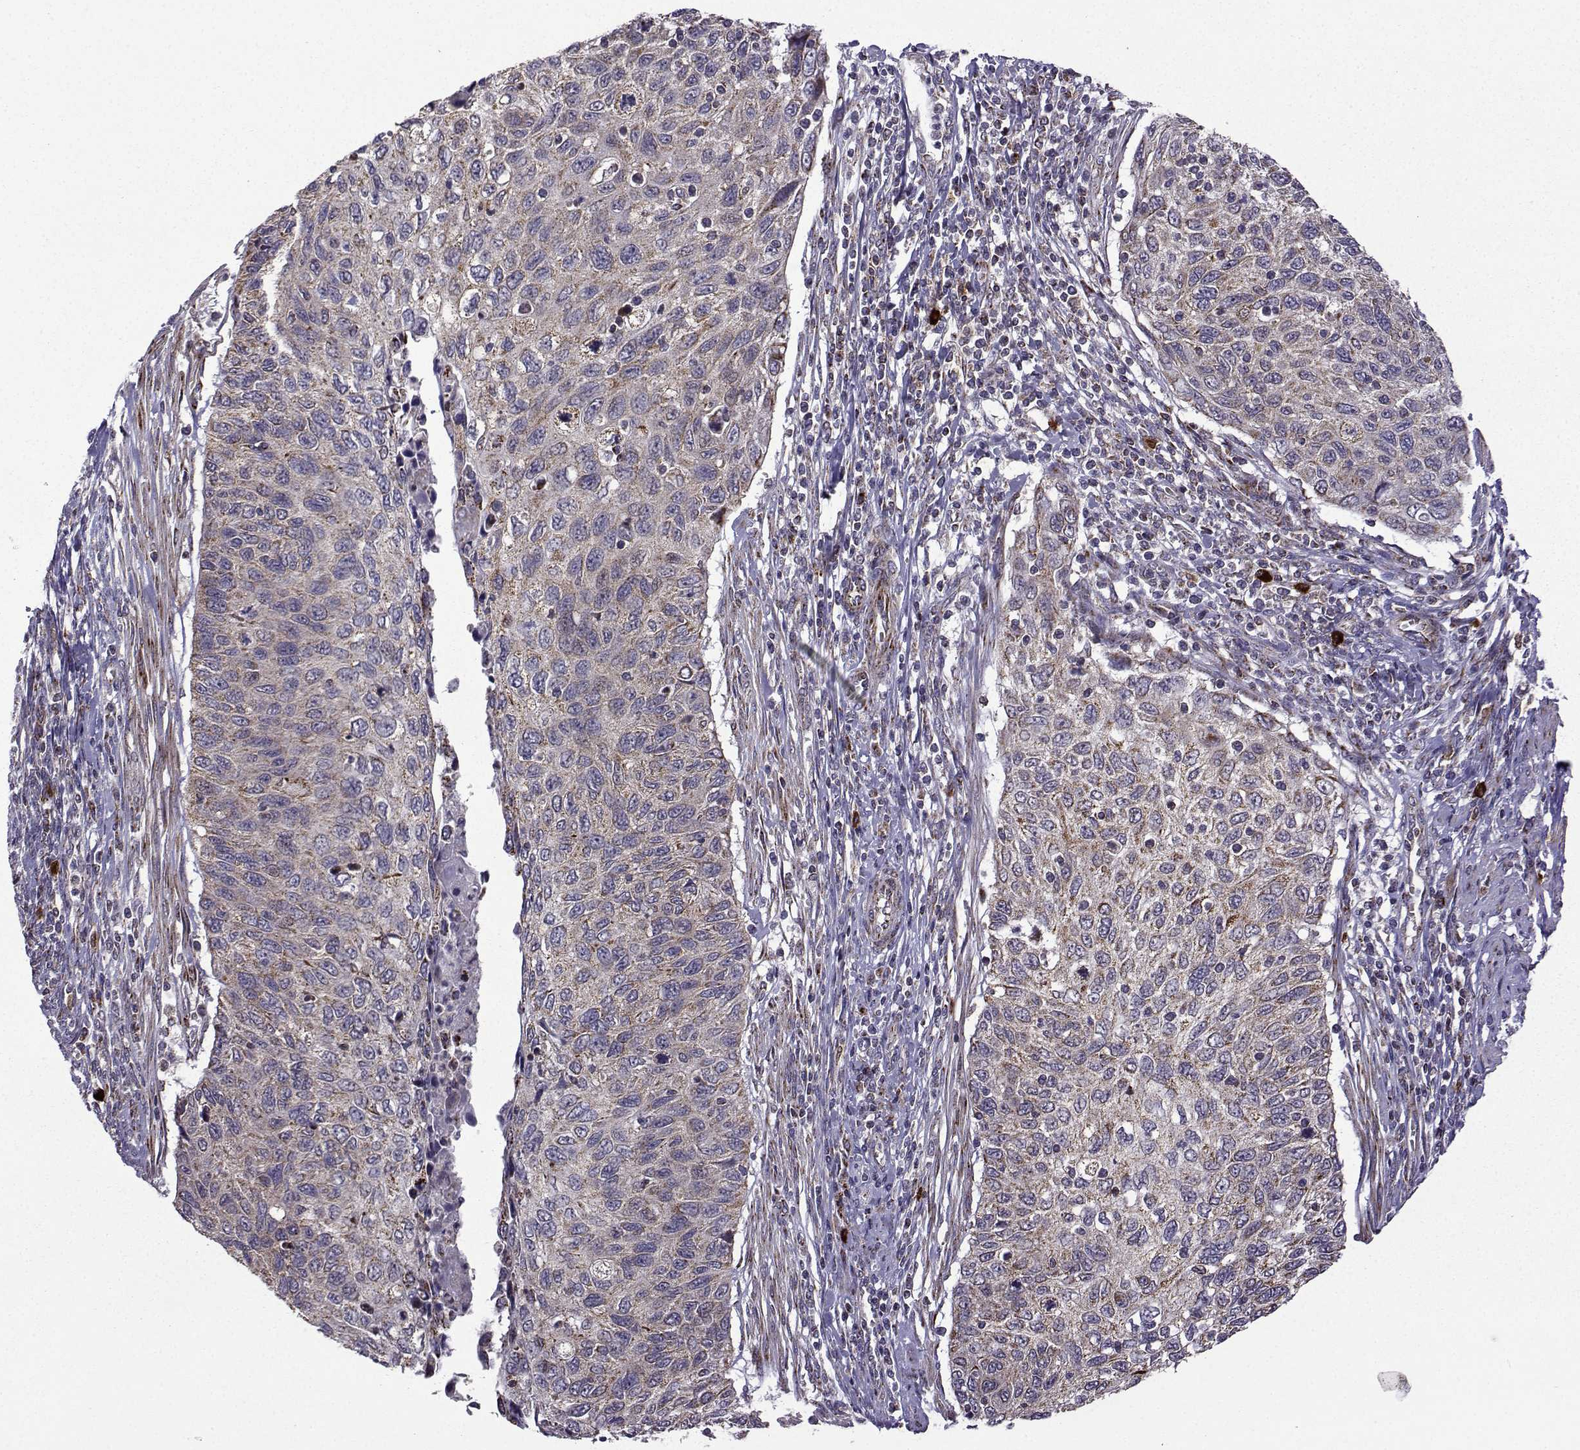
{"staining": {"intensity": "weak", "quantity": "<25%", "location": "cytoplasmic/membranous"}, "tissue": "cervical cancer", "cell_type": "Tumor cells", "image_type": "cancer", "snomed": [{"axis": "morphology", "description": "Squamous cell carcinoma, NOS"}, {"axis": "topography", "description": "Cervix"}], "caption": "Cervical cancer (squamous cell carcinoma) stained for a protein using immunohistochemistry (IHC) demonstrates no staining tumor cells.", "gene": "TAB2", "patient": {"sex": "female", "age": 70}}